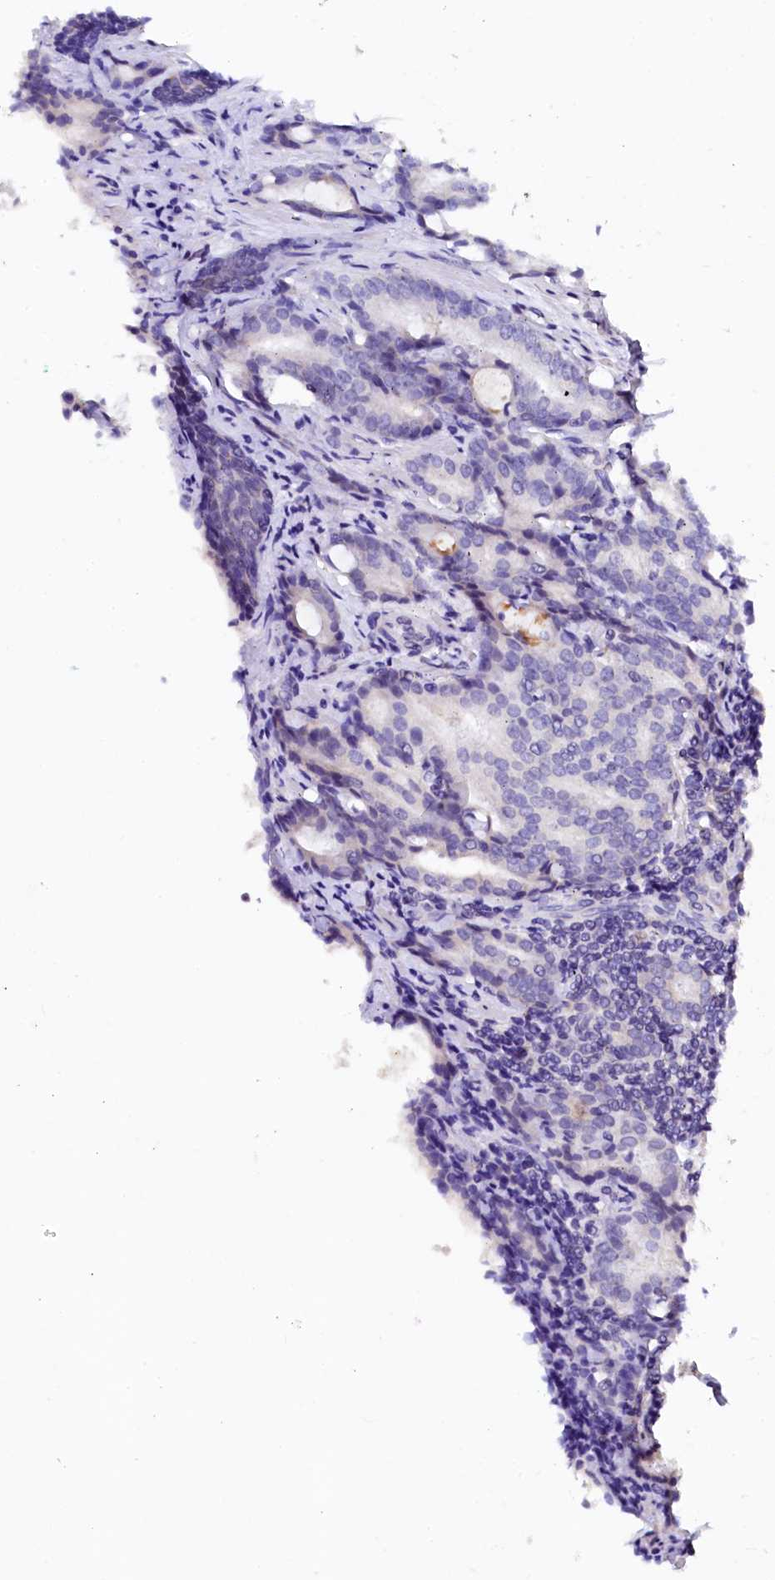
{"staining": {"intensity": "negative", "quantity": "none", "location": "none"}, "tissue": "prostate cancer", "cell_type": "Tumor cells", "image_type": "cancer", "snomed": [{"axis": "morphology", "description": "Adenocarcinoma, High grade"}, {"axis": "topography", "description": "Prostate"}], "caption": "This is an immunohistochemistry (IHC) photomicrograph of human prostate cancer (high-grade adenocarcinoma). There is no positivity in tumor cells.", "gene": "NALF1", "patient": {"sex": "male", "age": 63}}